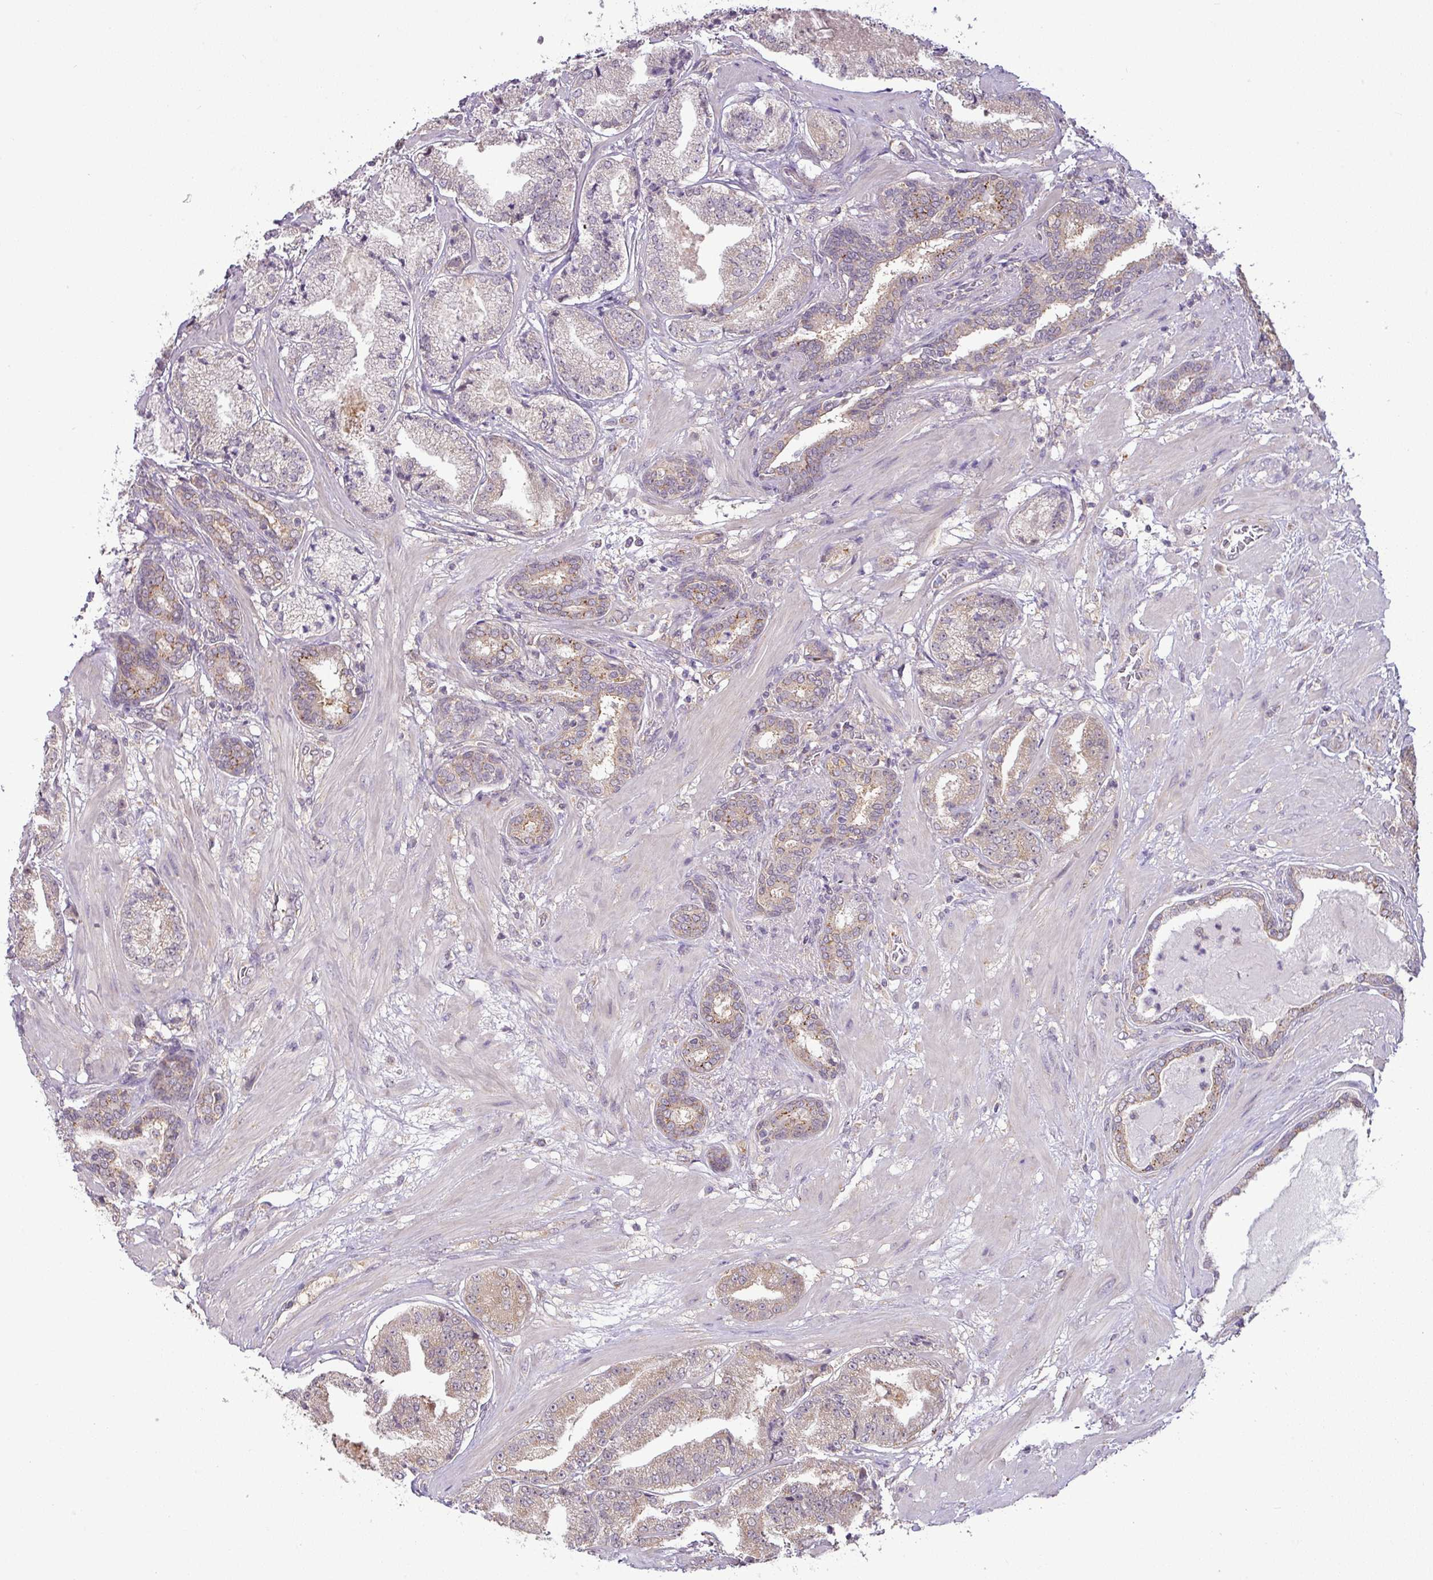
{"staining": {"intensity": "weak", "quantity": "25%-75%", "location": "cytoplasmic/membranous"}, "tissue": "prostate cancer", "cell_type": "Tumor cells", "image_type": "cancer", "snomed": [{"axis": "morphology", "description": "Adenocarcinoma, High grade"}, {"axis": "topography", "description": "Prostate"}], "caption": "About 25%-75% of tumor cells in human prostate cancer exhibit weak cytoplasmic/membranous protein staining as visualized by brown immunohistochemical staining.", "gene": "GALNT12", "patient": {"sex": "male", "age": 63}}